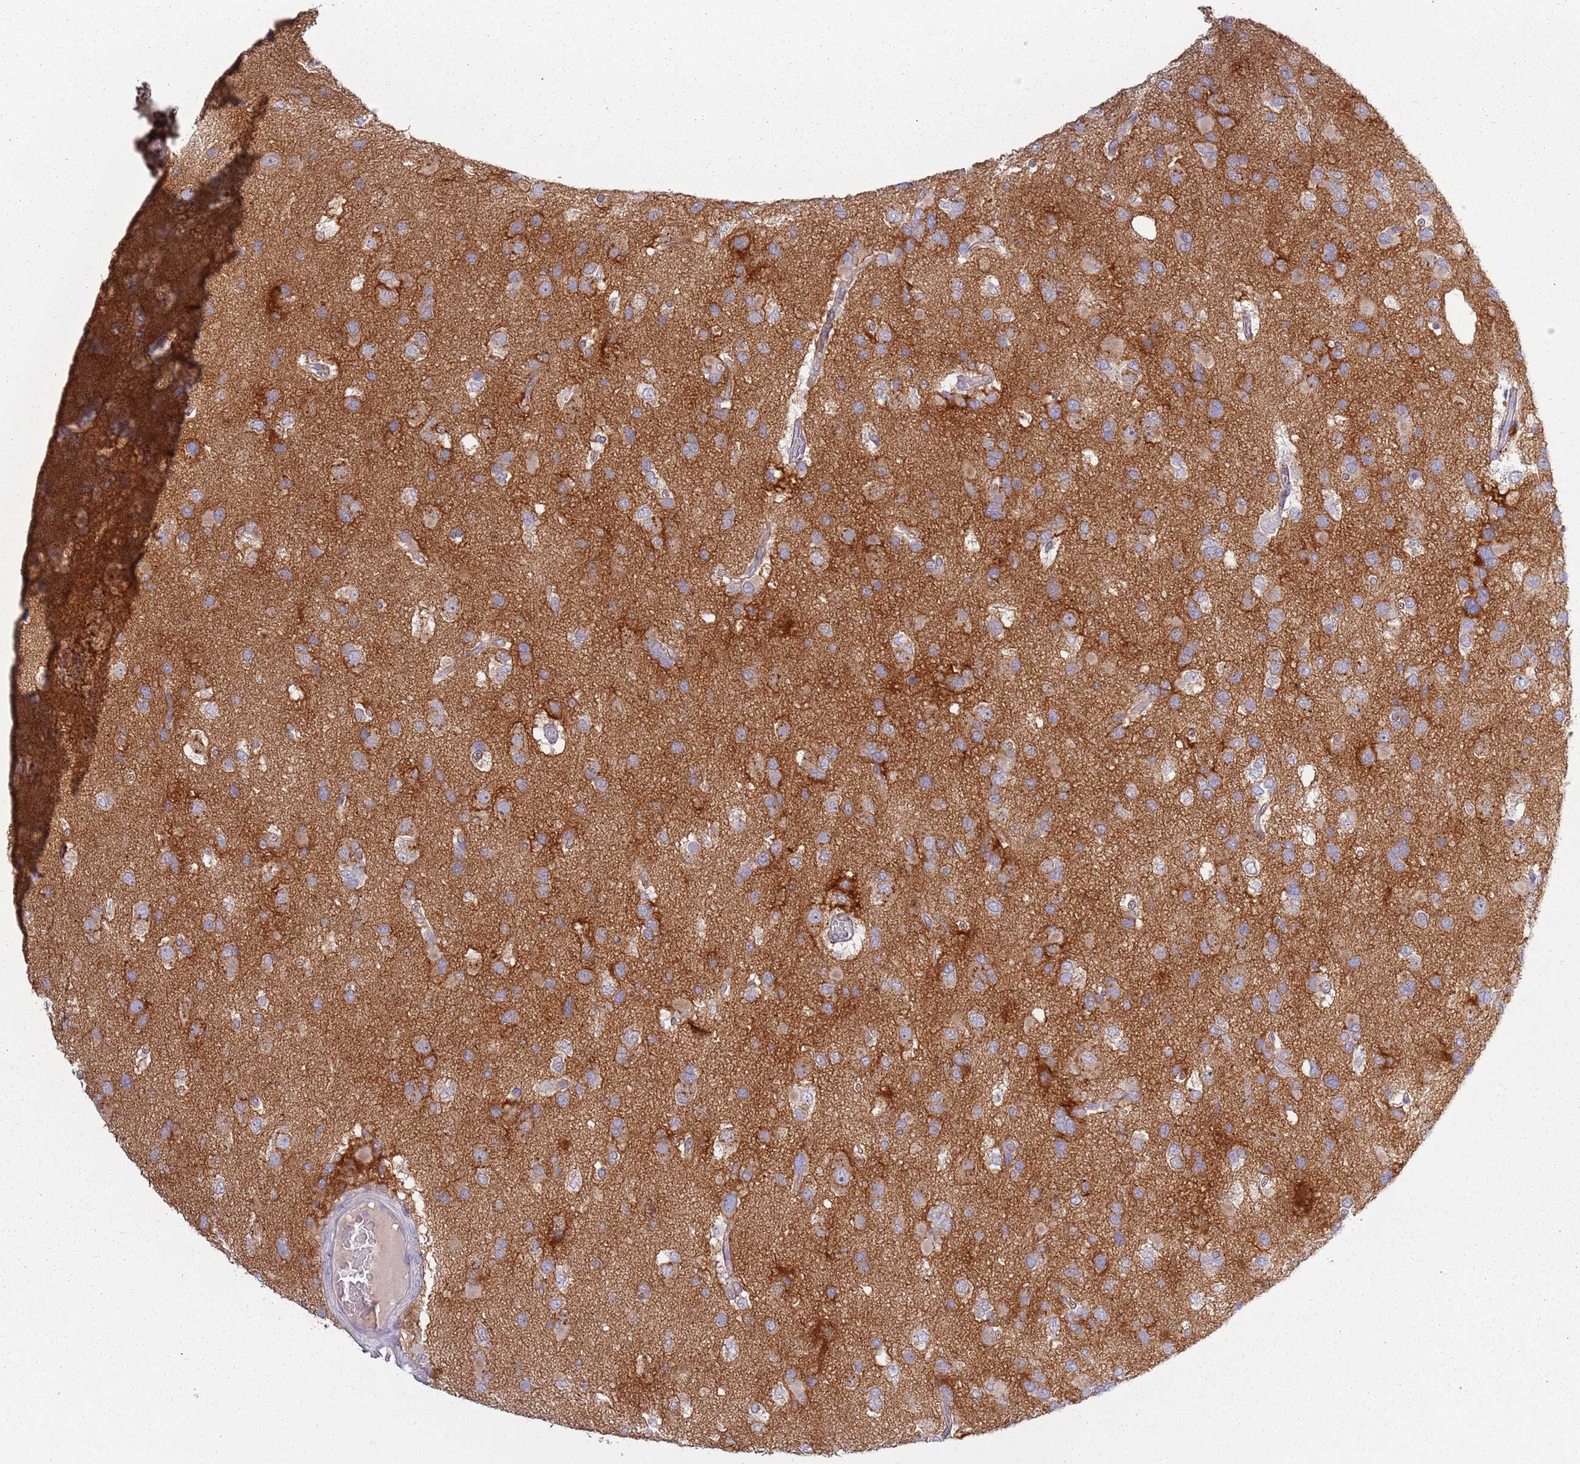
{"staining": {"intensity": "moderate", "quantity": "<25%", "location": "cytoplasmic/membranous"}, "tissue": "glioma", "cell_type": "Tumor cells", "image_type": "cancer", "snomed": [{"axis": "morphology", "description": "Glioma, malignant, High grade"}, {"axis": "topography", "description": "Brain"}], "caption": "DAB (3,3'-diaminobenzidine) immunohistochemical staining of glioma demonstrates moderate cytoplasmic/membranous protein expression in about <25% of tumor cells.", "gene": "TNFRSF6B", "patient": {"sex": "male", "age": 53}}